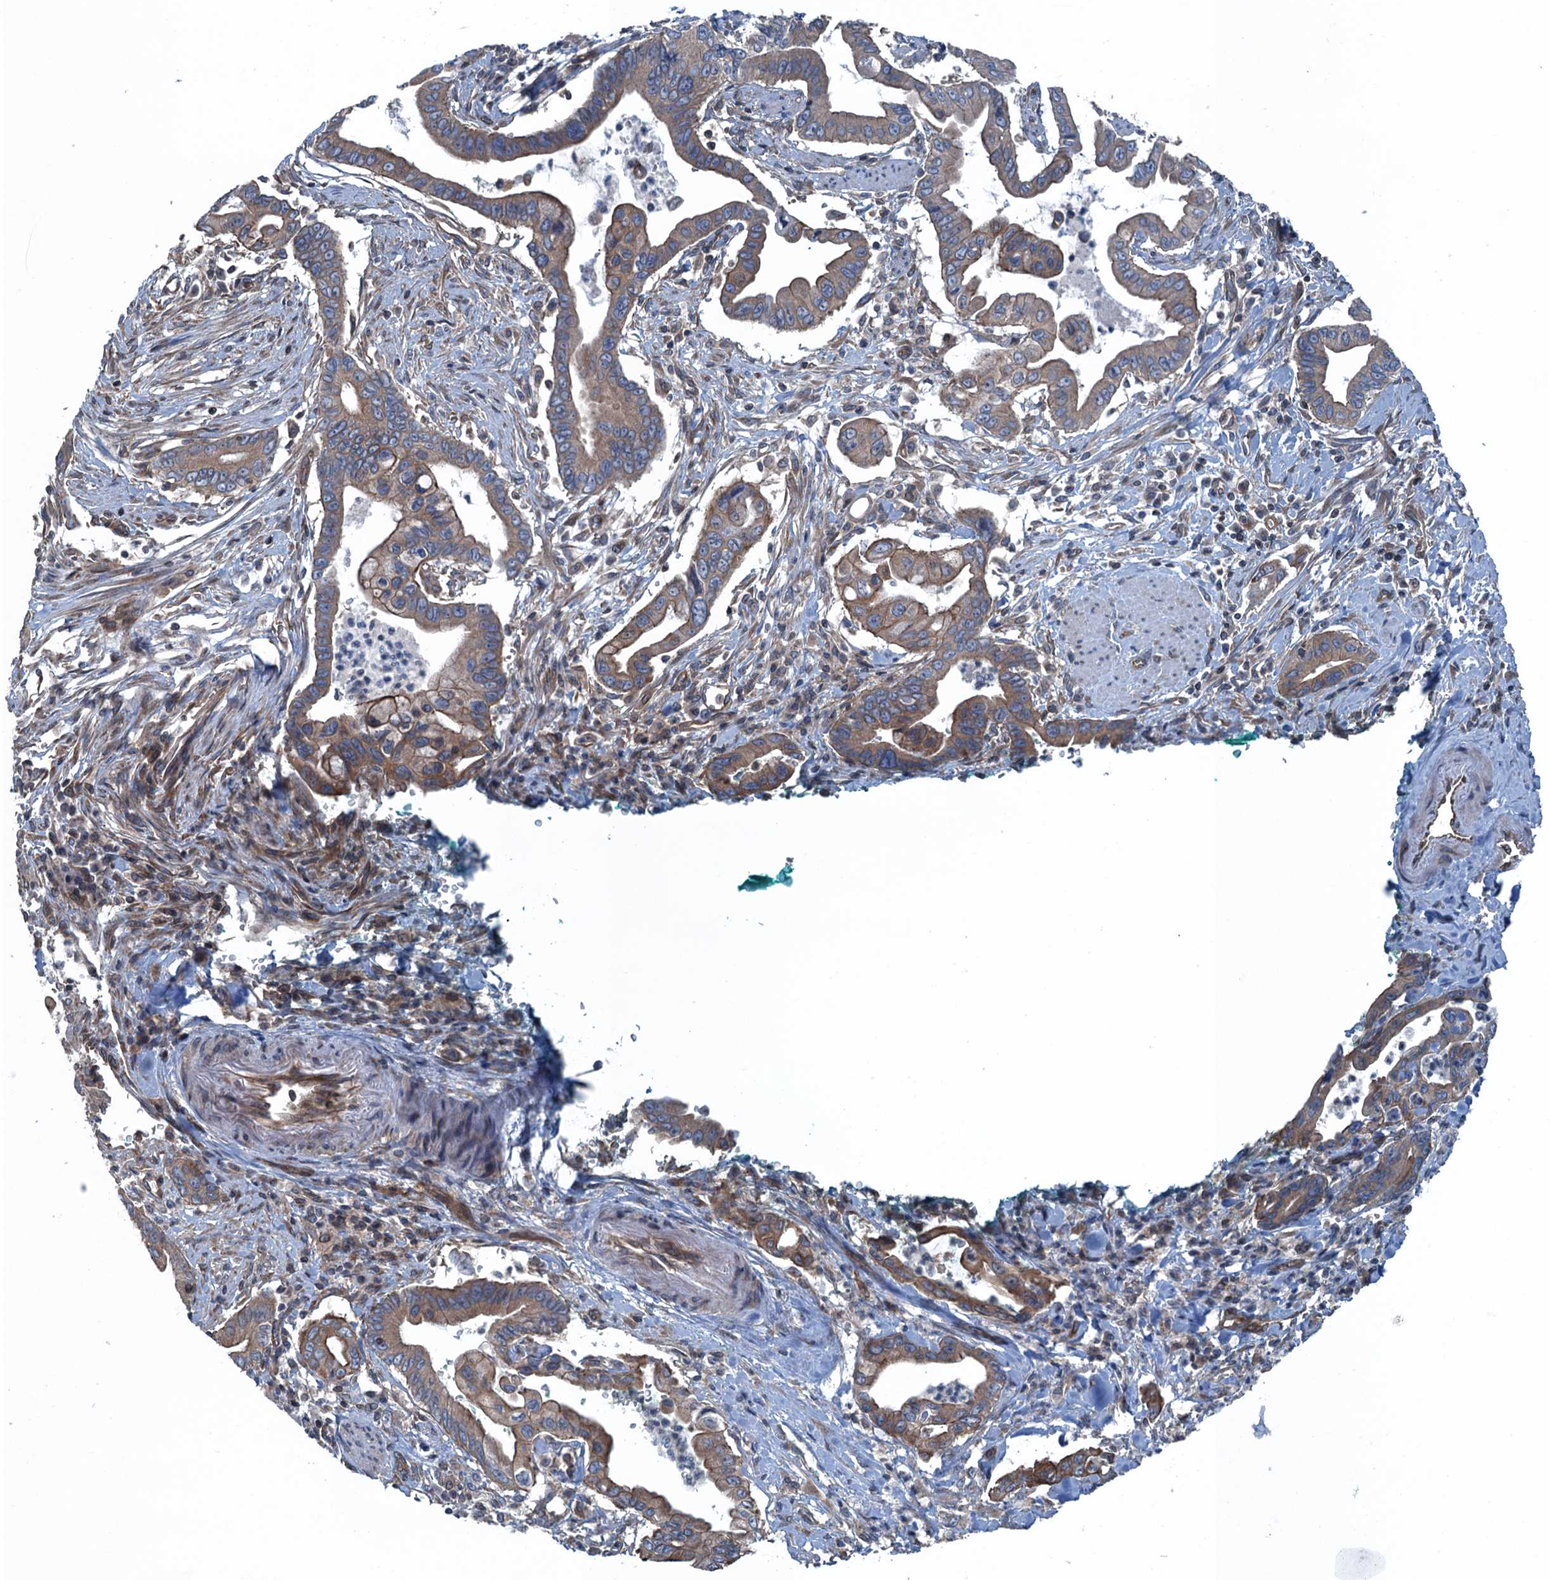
{"staining": {"intensity": "moderate", "quantity": ">75%", "location": "cytoplasmic/membranous"}, "tissue": "pancreatic cancer", "cell_type": "Tumor cells", "image_type": "cancer", "snomed": [{"axis": "morphology", "description": "Adenocarcinoma, NOS"}, {"axis": "topography", "description": "Pancreas"}], "caption": "Protein expression analysis of pancreatic cancer (adenocarcinoma) demonstrates moderate cytoplasmic/membranous staining in about >75% of tumor cells.", "gene": "TRAPPC8", "patient": {"sex": "male", "age": 78}}